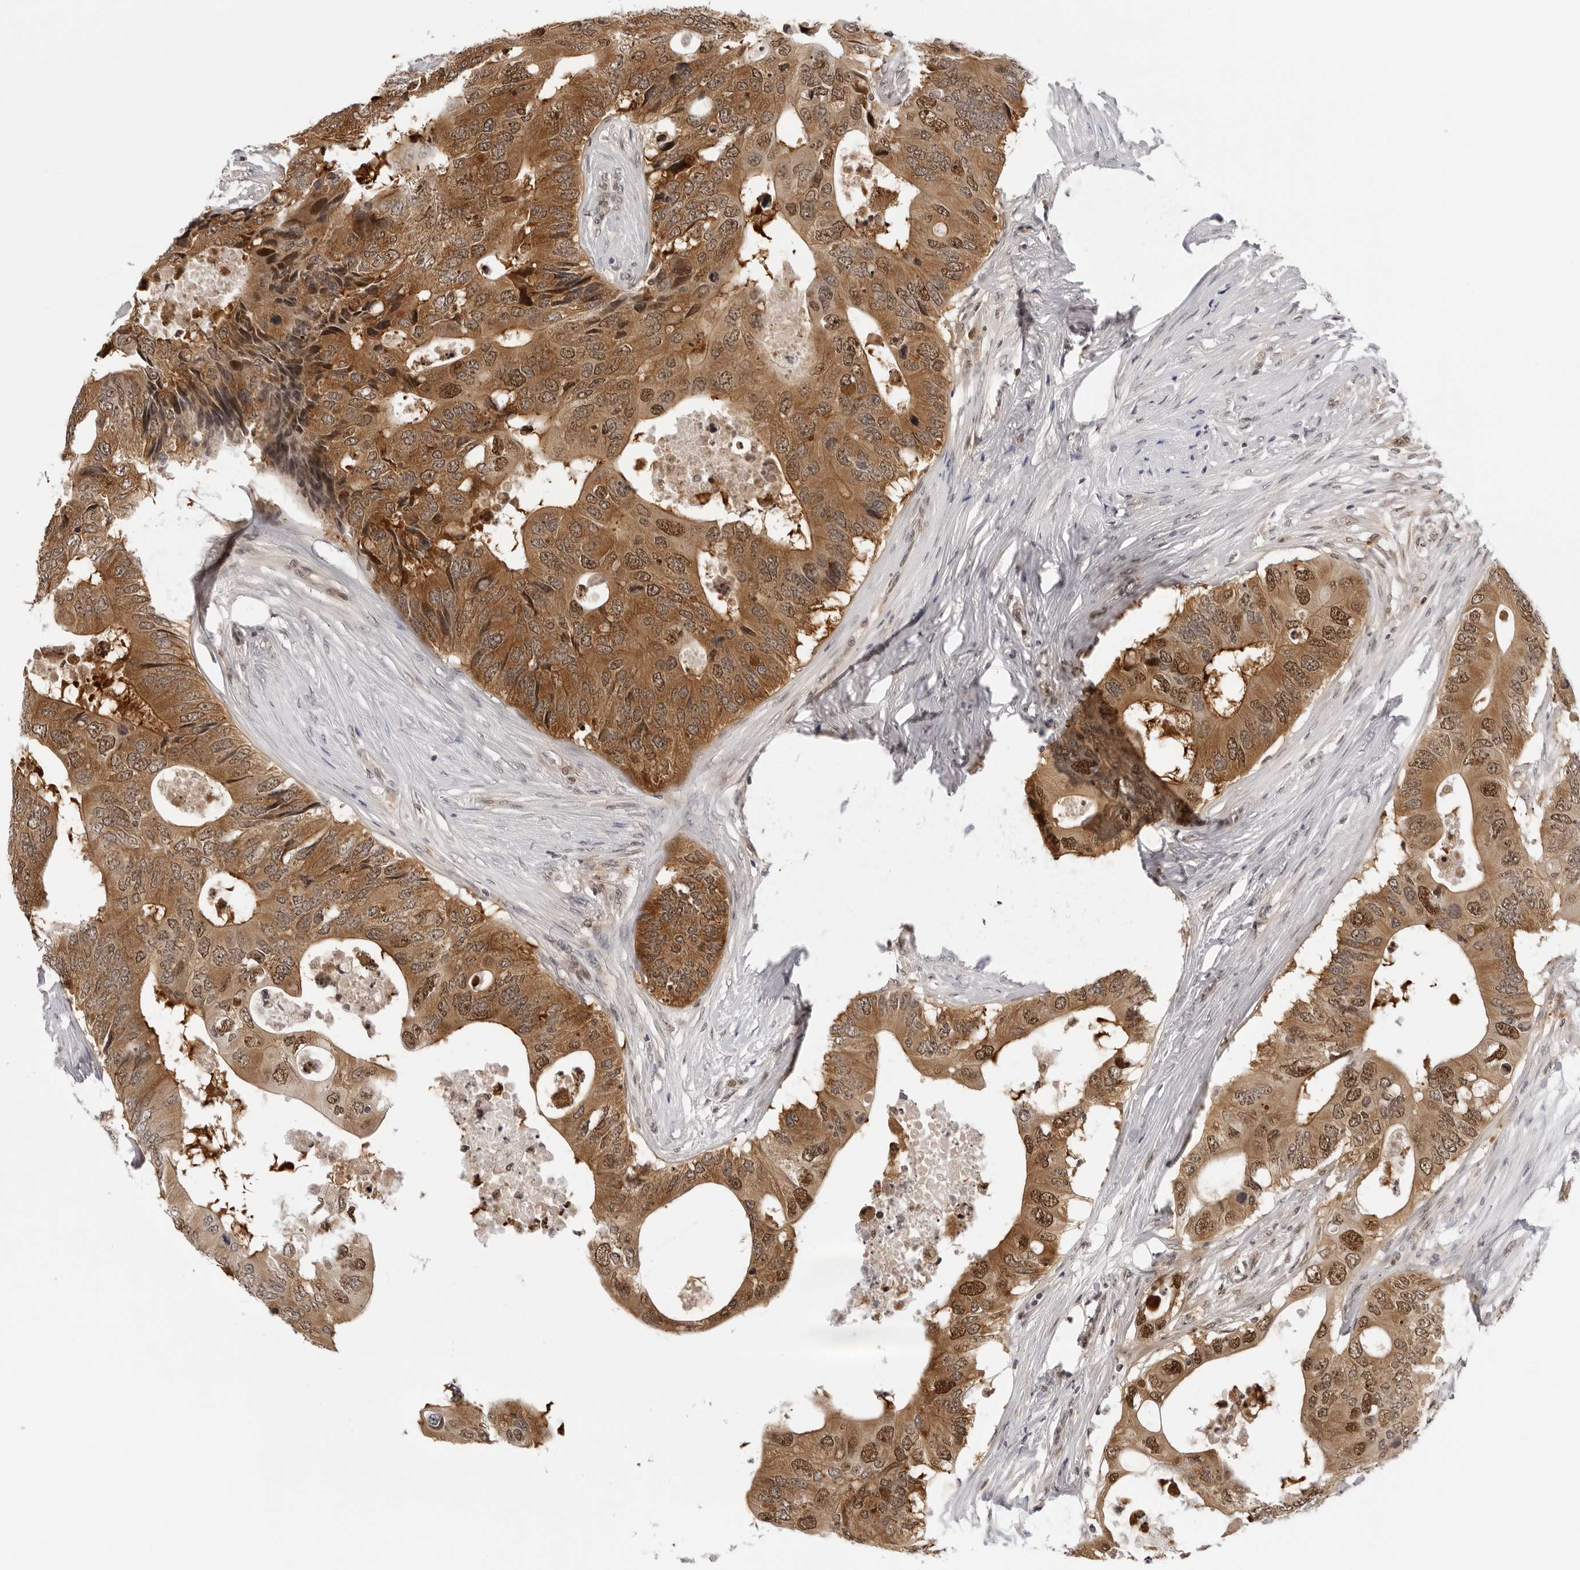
{"staining": {"intensity": "moderate", "quantity": ">75%", "location": "cytoplasmic/membranous,nuclear"}, "tissue": "colorectal cancer", "cell_type": "Tumor cells", "image_type": "cancer", "snomed": [{"axis": "morphology", "description": "Adenocarcinoma, NOS"}, {"axis": "topography", "description": "Colon"}], "caption": "Protein expression analysis of human colorectal adenocarcinoma reveals moderate cytoplasmic/membranous and nuclear positivity in approximately >75% of tumor cells. (brown staining indicates protein expression, while blue staining denotes nuclei).", "gene": "WDR77", "patient": {"sex": "male", "age": 71}}